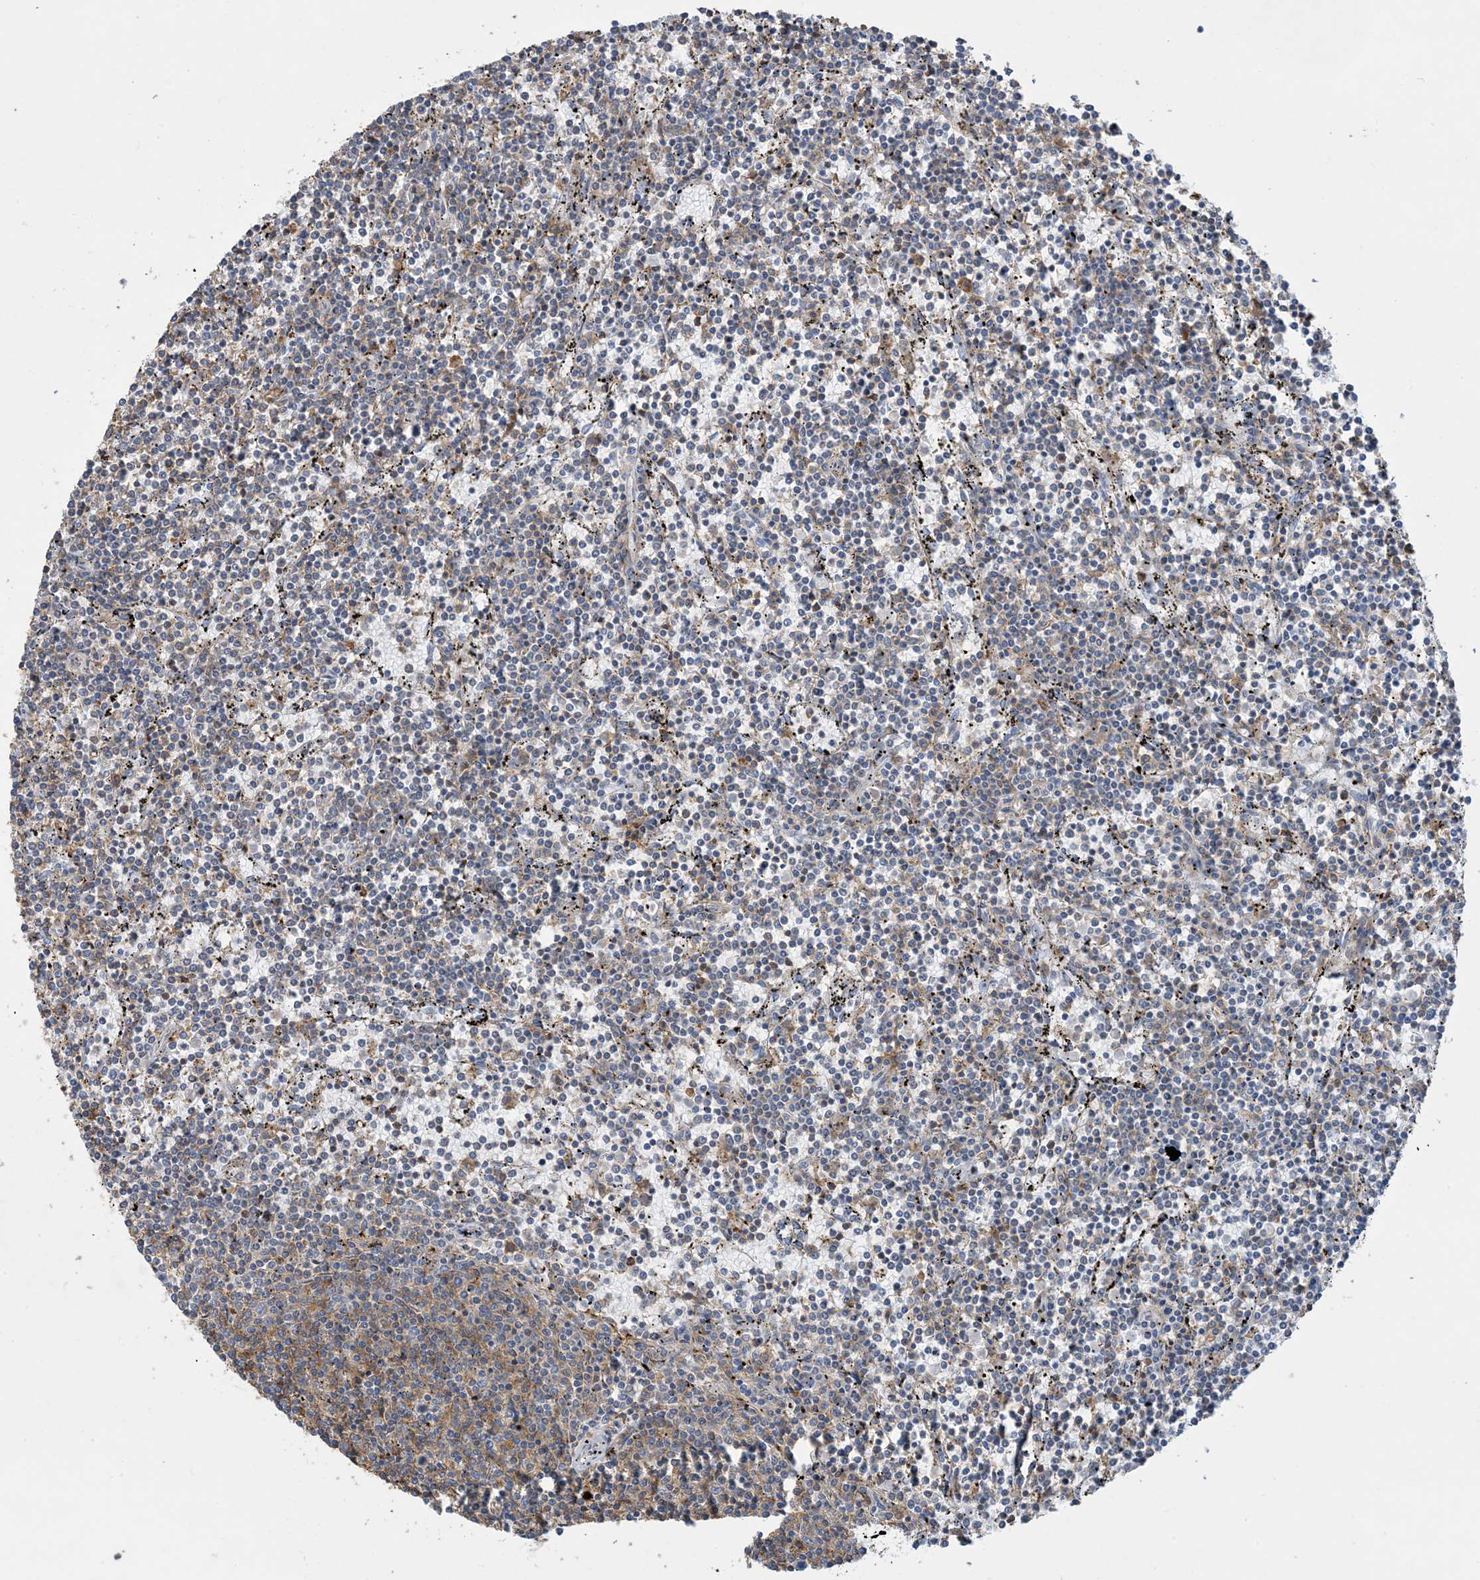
{"staining": {"intensity": "weak", "quantity": "<25%", "location": "cytoplasmic/membranous"}, "tissue": "lymphoma", "cell_type": "Tumor cells", "image_type": "cancer", "snomed": [{"axis": "morphology", "description": "Malignant lymphoma, non-Hodgkin's type, Low grade"}, {"axis": "topography", "description": "Spleen"}], "caption": "A micrograph of lymphoma stained for a protein demonstrates no brown staining in tumor cells.", "gene": "GTF3C2", "patient": {"sex": "female", "age": 50}}